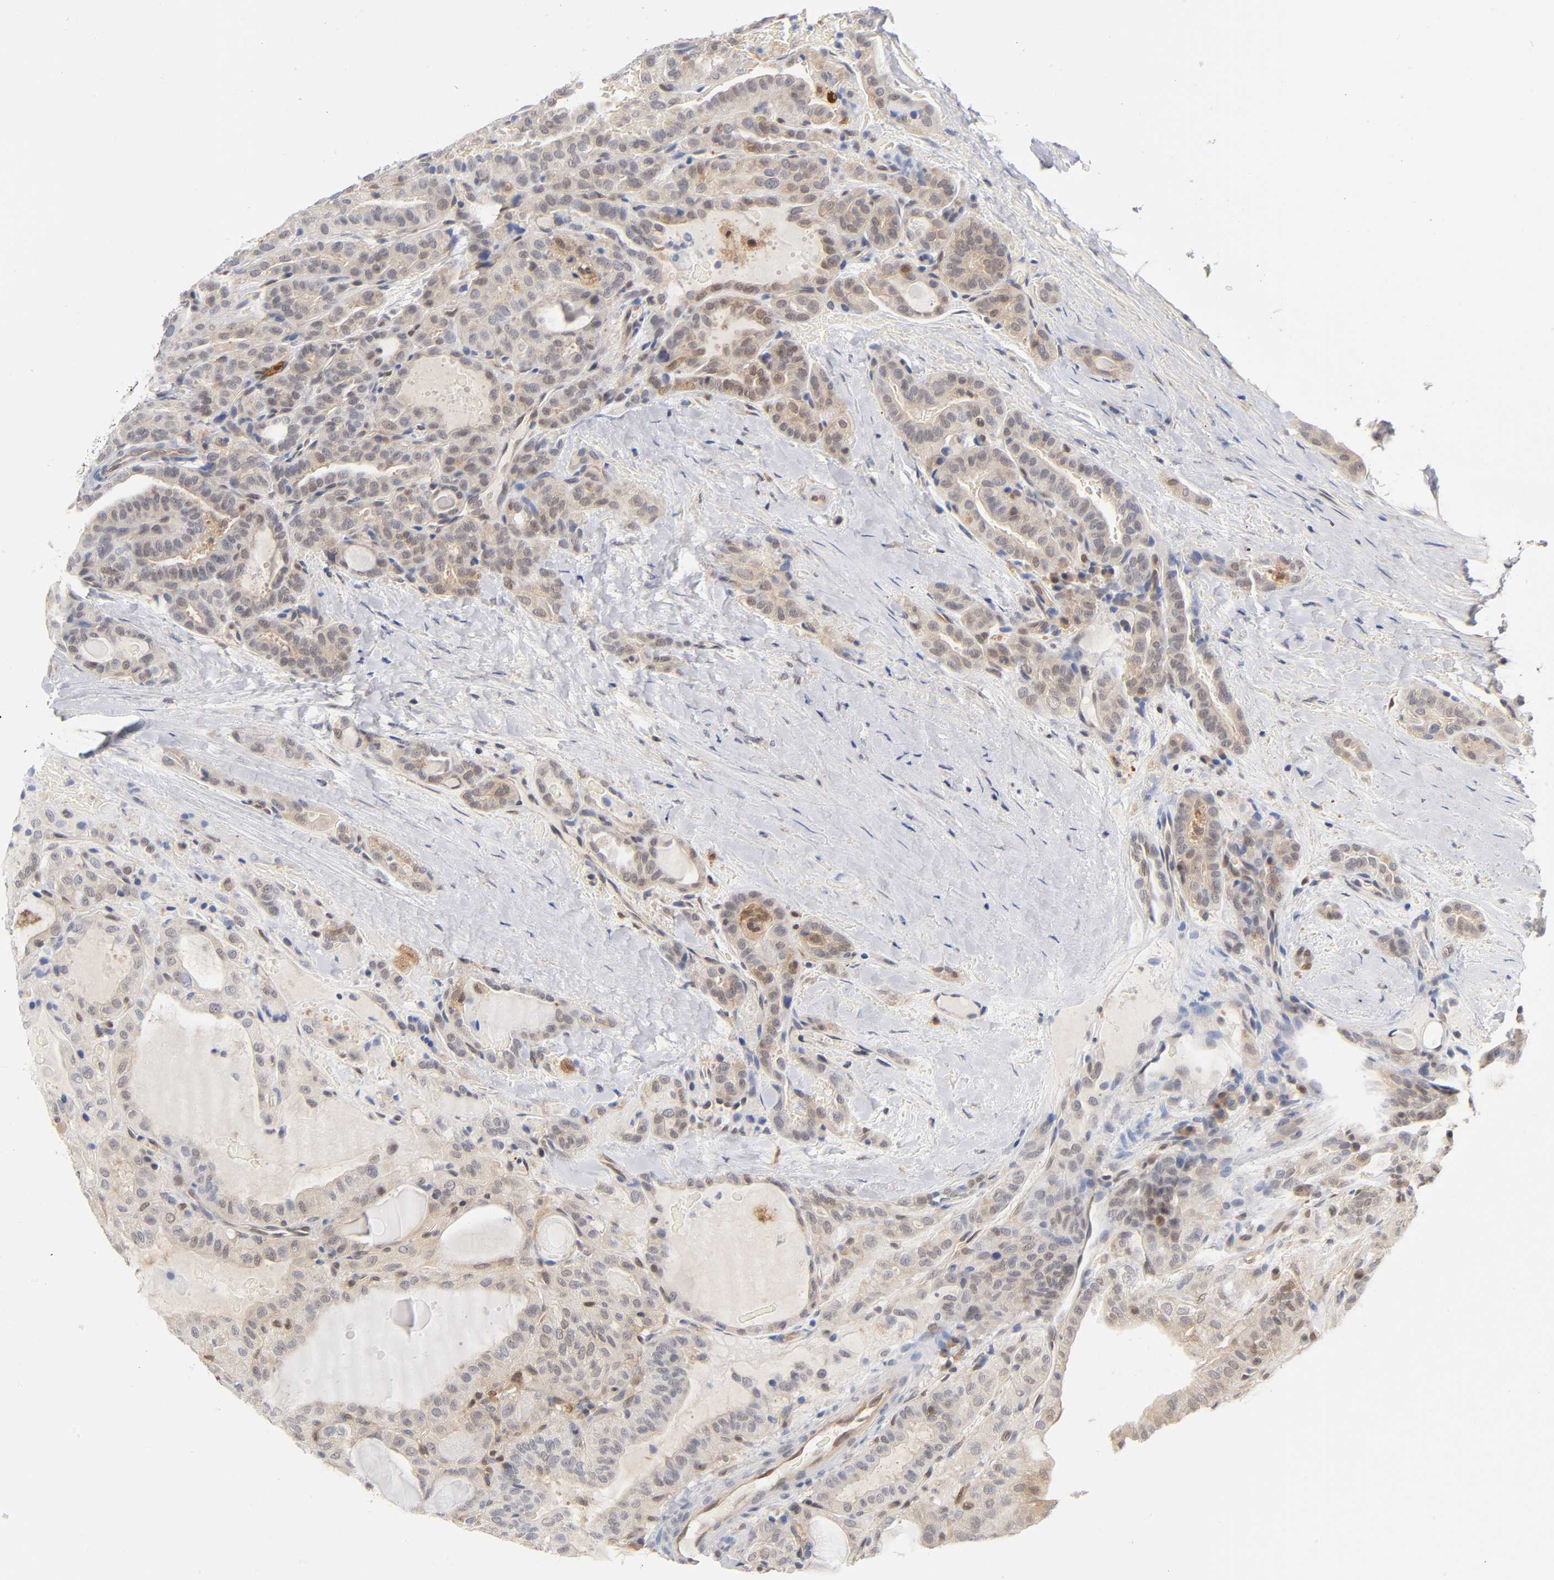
{"staining": {"intensity": "weak", "quantity": ">75%", "location": "cytoplasmic/membranous"}, "tissue": "thyroid cancer", "cell_type": "Tumor cells", "image_type": "cancer", "snomed": [{"axis": "morphology", "description": "Papillary adenocarcinoma, NOS"}, {"axis": "topography", "description": "Thyroid gland"}], "caption": "Brown immunohistochemical staining in human thyroid cancer (papillary adenocarcinoma) displays weak cytoplasmic/membranous staining in about >75% of tumor cells.", "gene": "DFFB", "patient": {"sex": "male", "age": 77}}